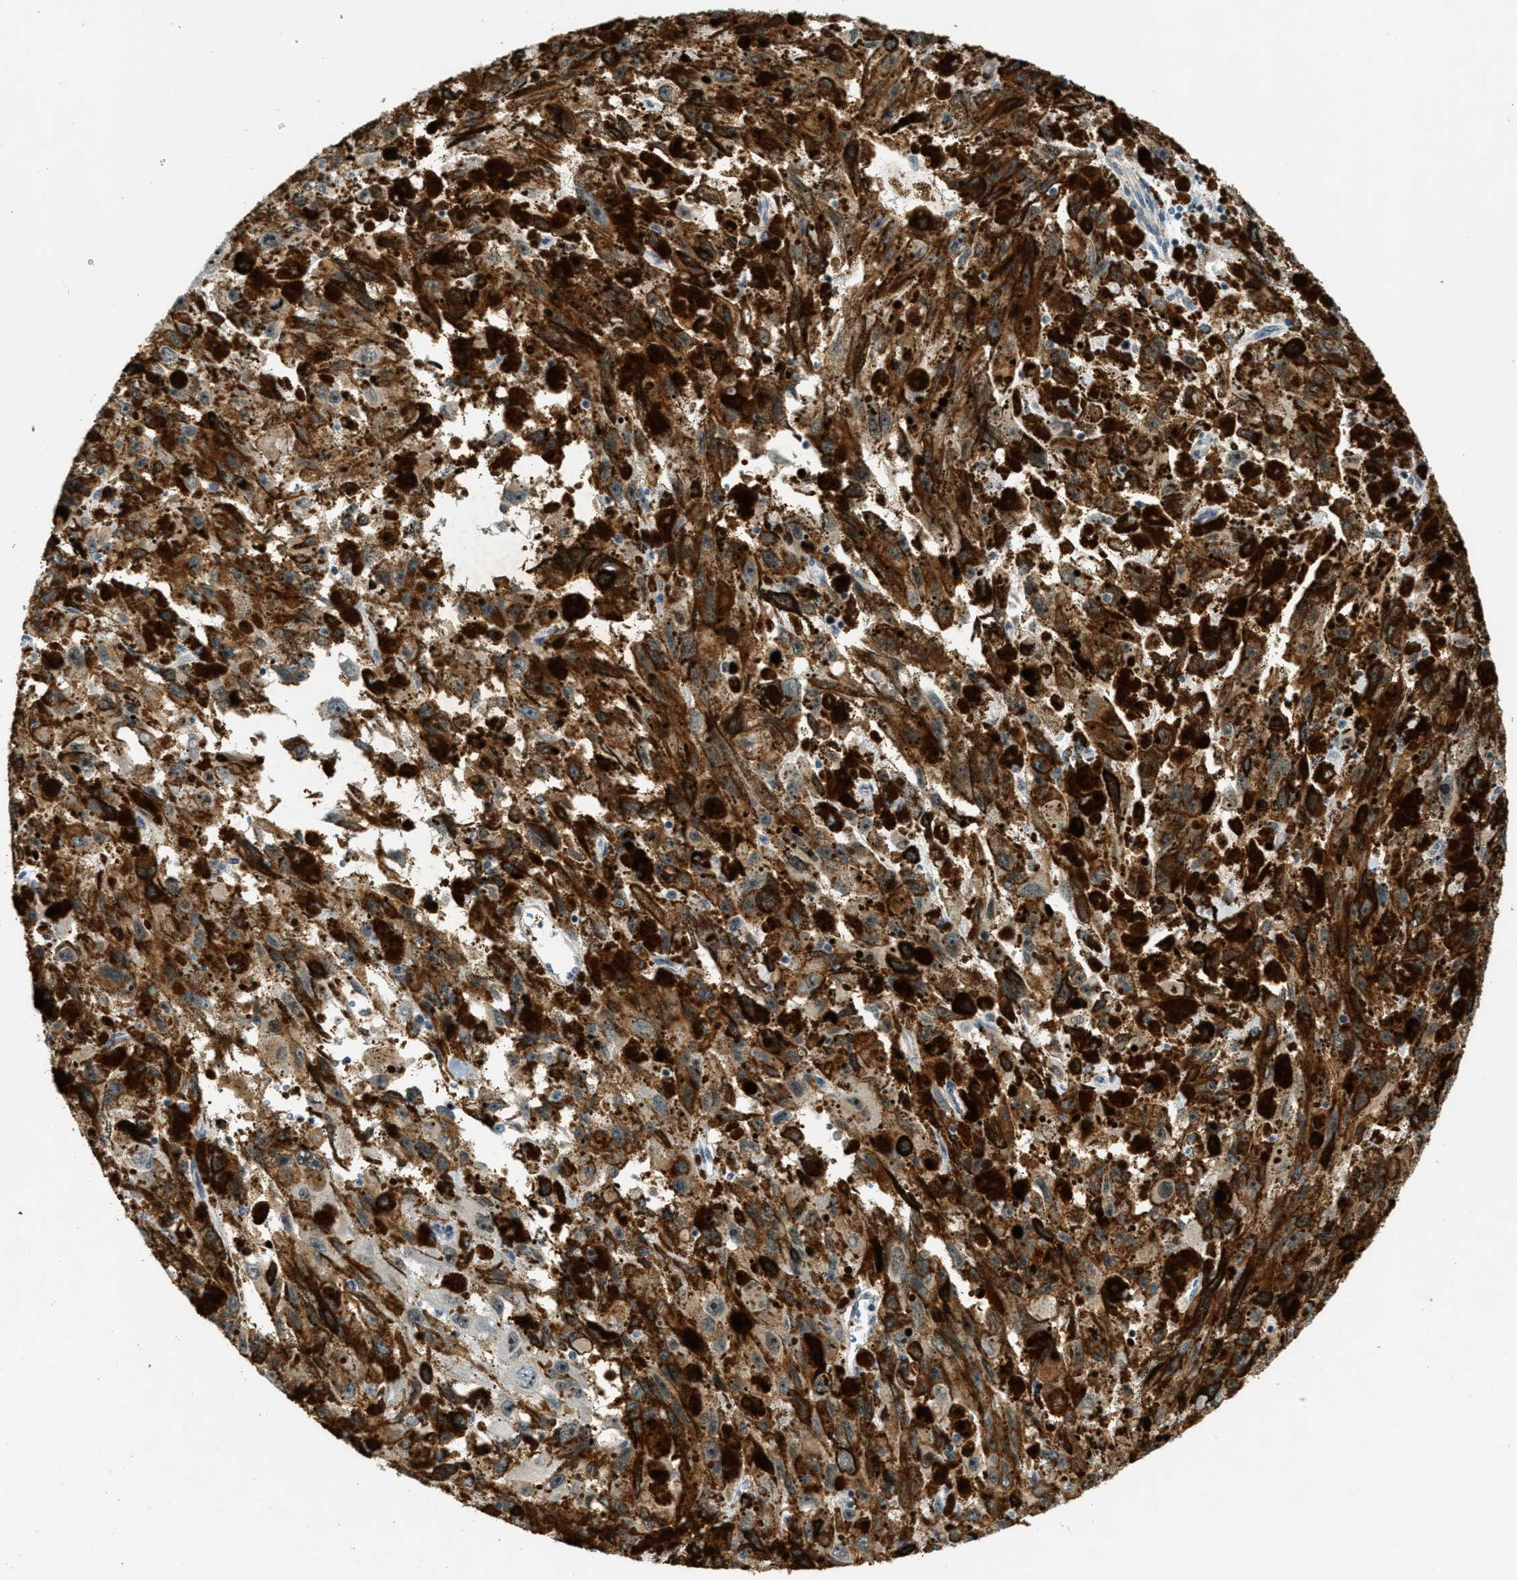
{"staining": {"intensity": "moderate", "quantity": ">75%", "location": "cytoplasmic/membranous,nuclear"}, "tissue": "melanoma", "cell_type": "Tumor cells", "image_type": "cancer", "snomed": [{"axis": "morphology", "description": "Malignant melanoma, NOS"}, {"axis": "topography", "description": "Skin"}], "caption": "Moderate cytoplasmic/membranous and nuclear staining is seen in approximately >75% of tumor cells in malignant melanoma.", "gene": "DDX47", "patient": {"sex": "female", "age": 104}}